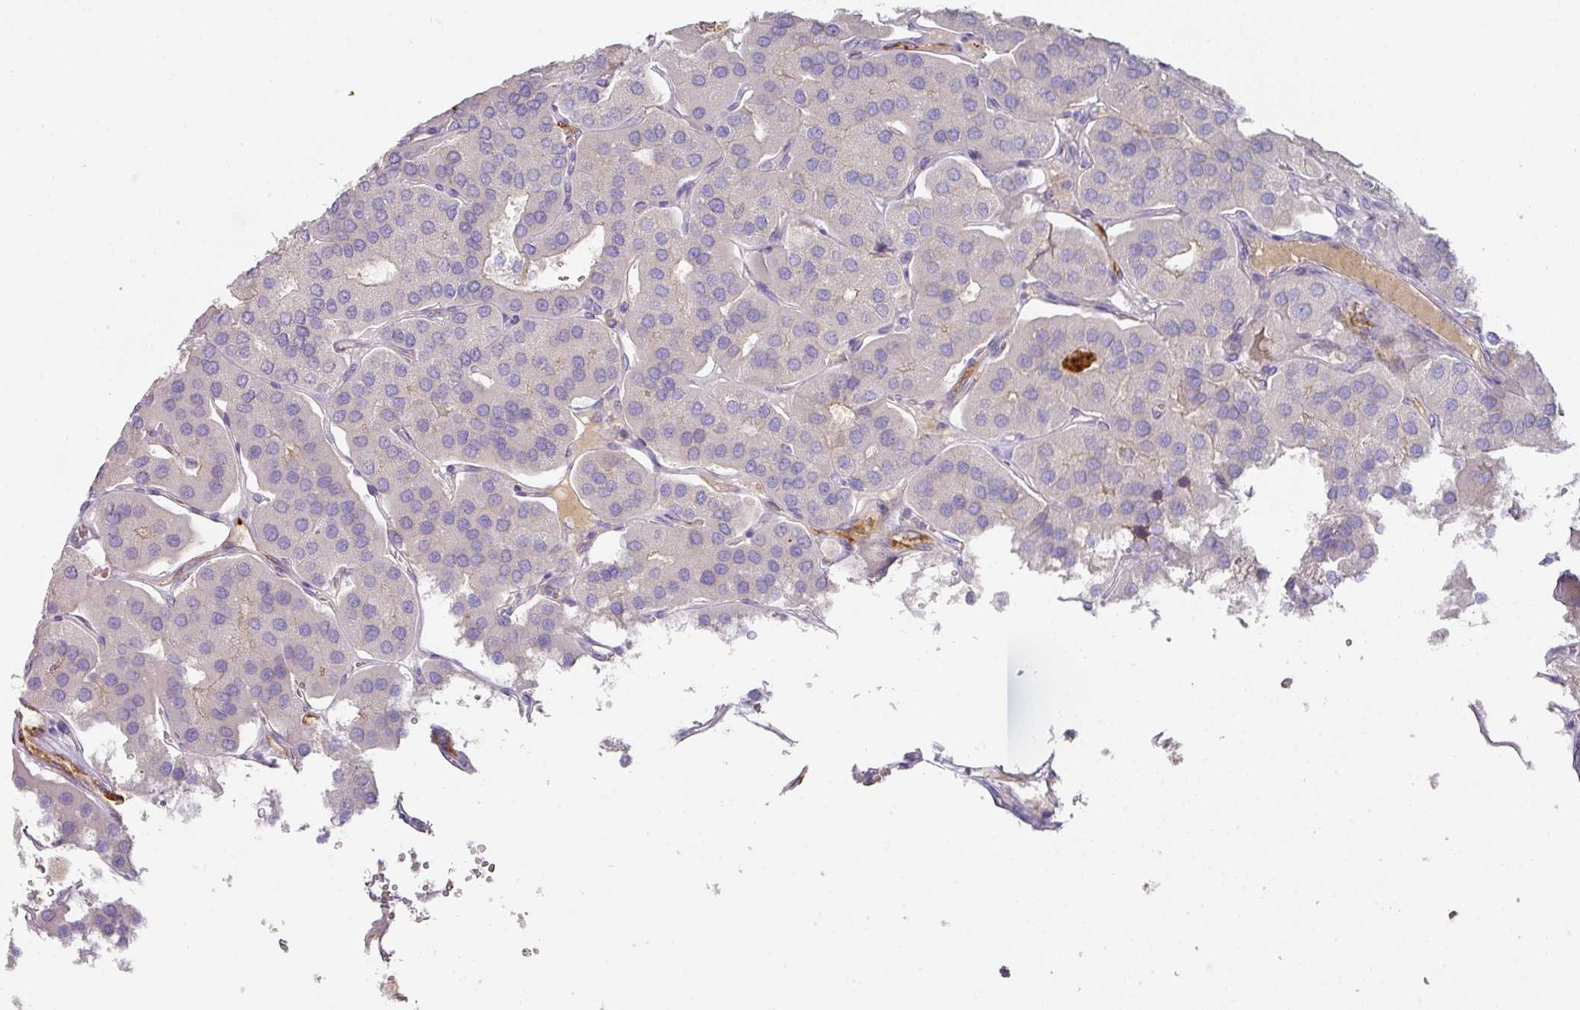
{"staining": {"intensity": "negative", "quantity": "none", "location": "none"}, "tissue": "parathyroid gland", "cell_type": "Glandular cells", "image_type": "normal", "snomed": [{"axis": "morphology", "description": "Normal tissue, NOS"}, {"axis": "morphology", "description": "Adenoma, NOS"}, {"axis": "topography", "description": "Parathyroid gland"}], "caption": "There is no significant expression in glandular cells of parathyroid gland.", "gene": "TARM1", "patient": {"sex": "female", "age": 86}}